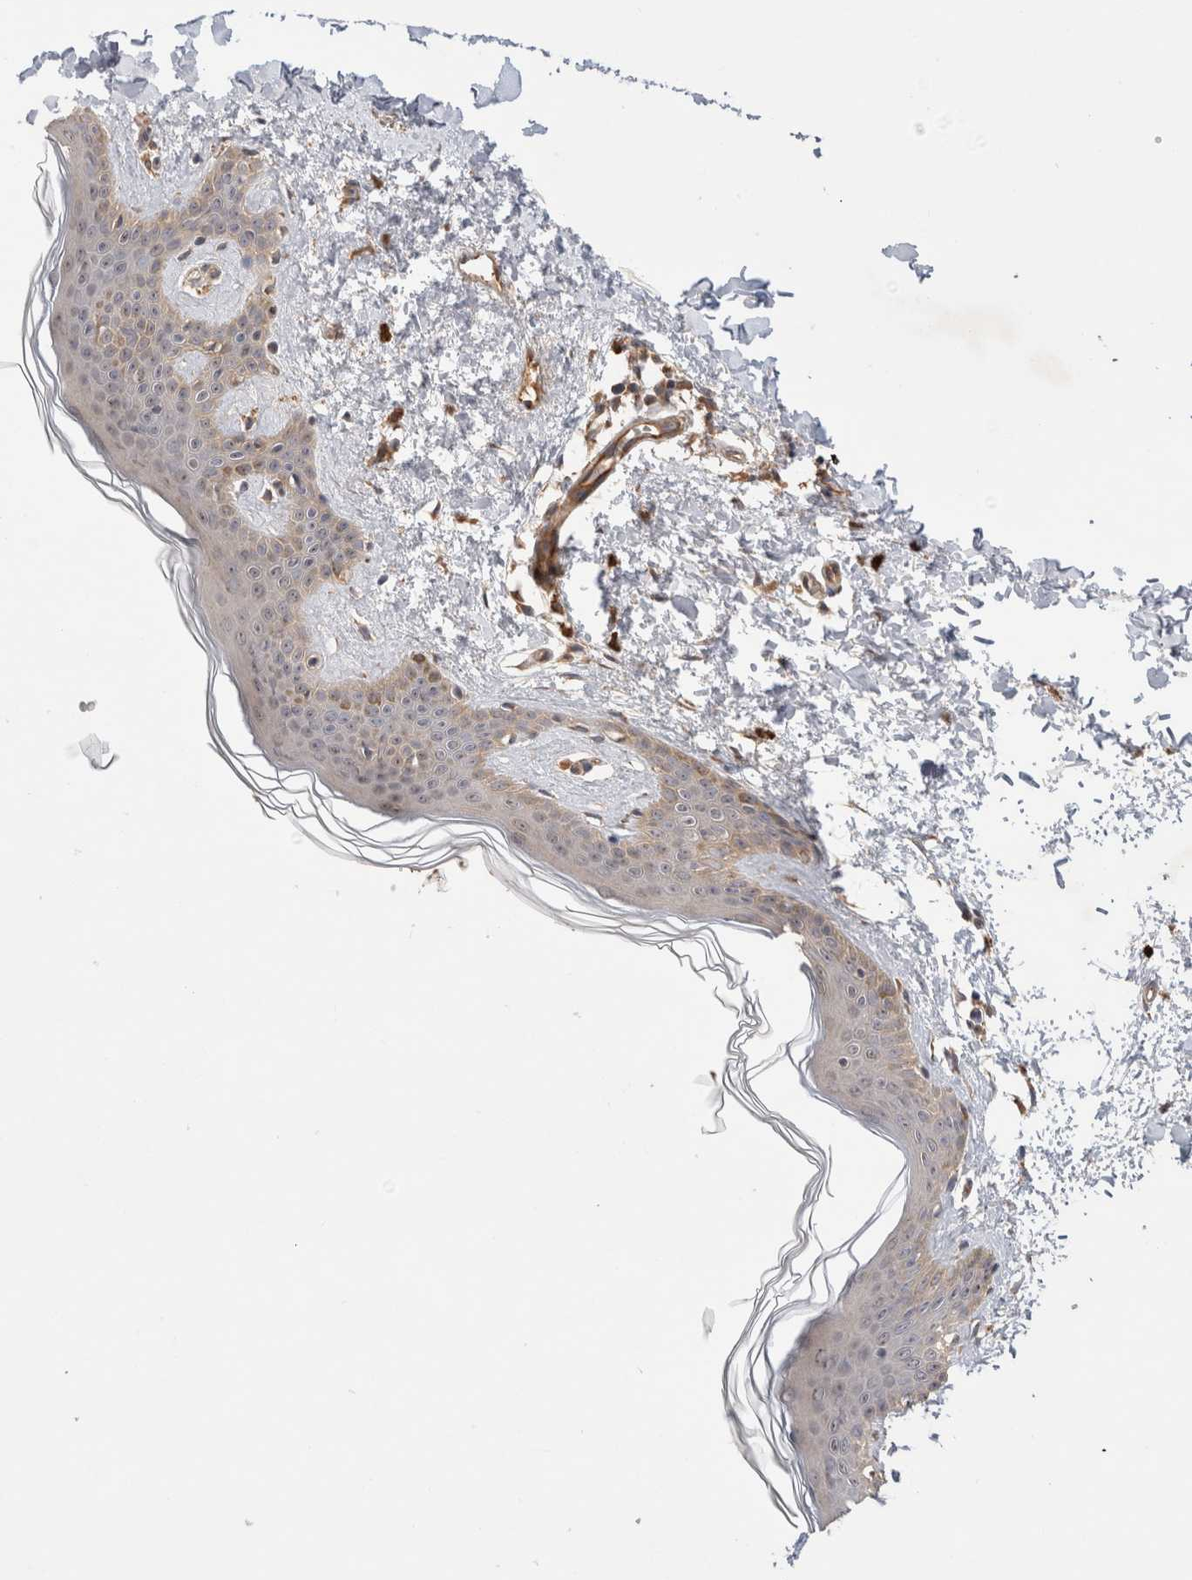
{"staining": {"intensity": "moderate", "quantity": ">75%", "location": "cytoplasmic/membranous"}, "tissue": "skin", "cell_type": "Fibroblasts", "image_type": "normal", "snomed": [{"axis": "morphology", "description": "Normal tissue, NOS"}, {"axis": "topography", "description": "Skin"}], "caption": "Human skin stained with a brown dye demonstrates moderate cytoplasmic/membranous positive positivity in about >75% of fibroblasts.", "gene": "C8orf44", "patient": {"sex": "female", "age": 46}}